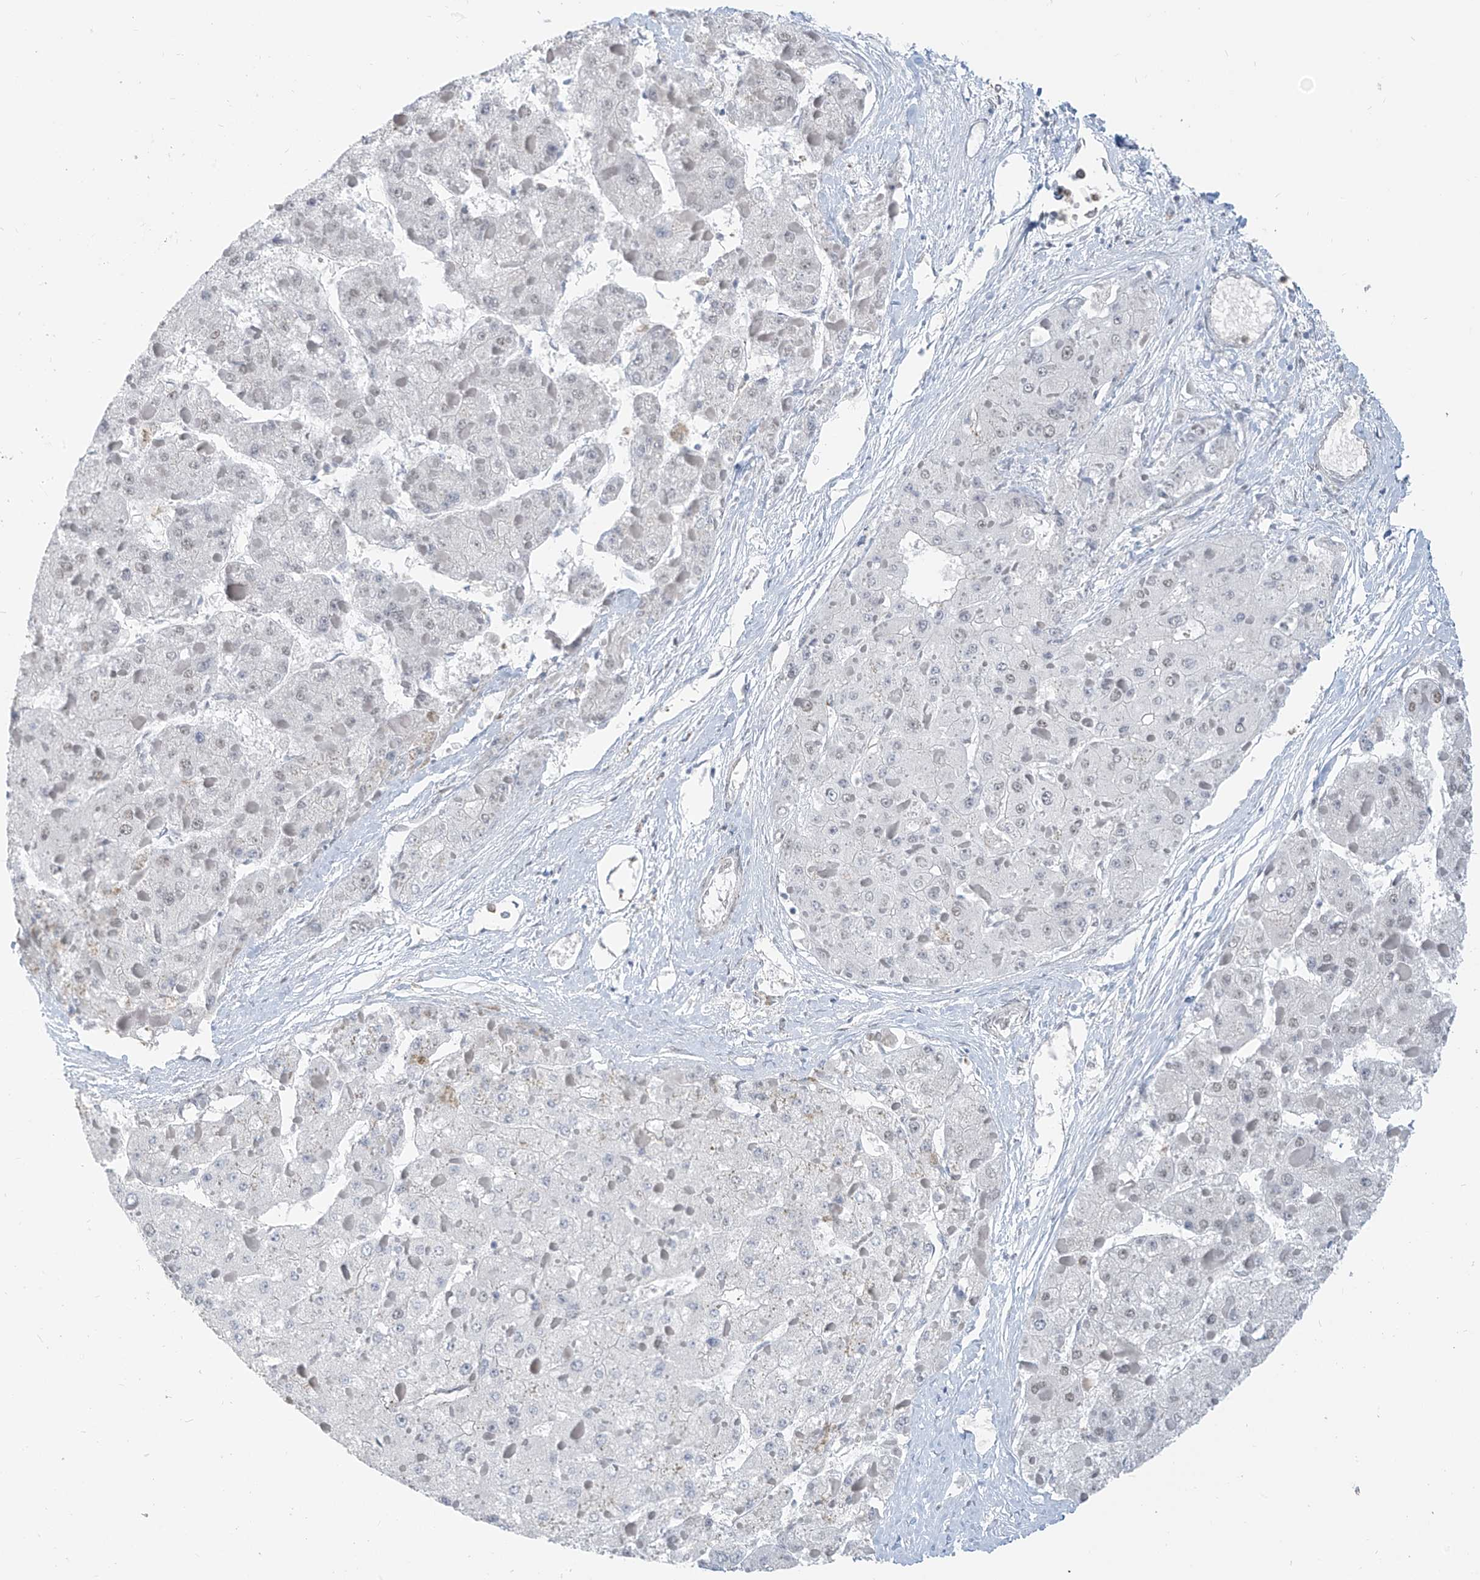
{"staining": {"intensity": "negative", "quantity": "none", "location": "none"}, "tissue": "liver cancer", "cell_type": "Tumor cells", "image_type": "cancer", "snomed": [{"axis": "morphology", "description": "Carcinoma, Hepatocellular, NOS"}, {"axis": "topography", "description": "Liver"}], "caption": "A micrograph of liver cancer stained for a protein displays no brown staining in tumor cells.", "gene": "MCM9", "patient": {"sex": "female", "age": 73}}